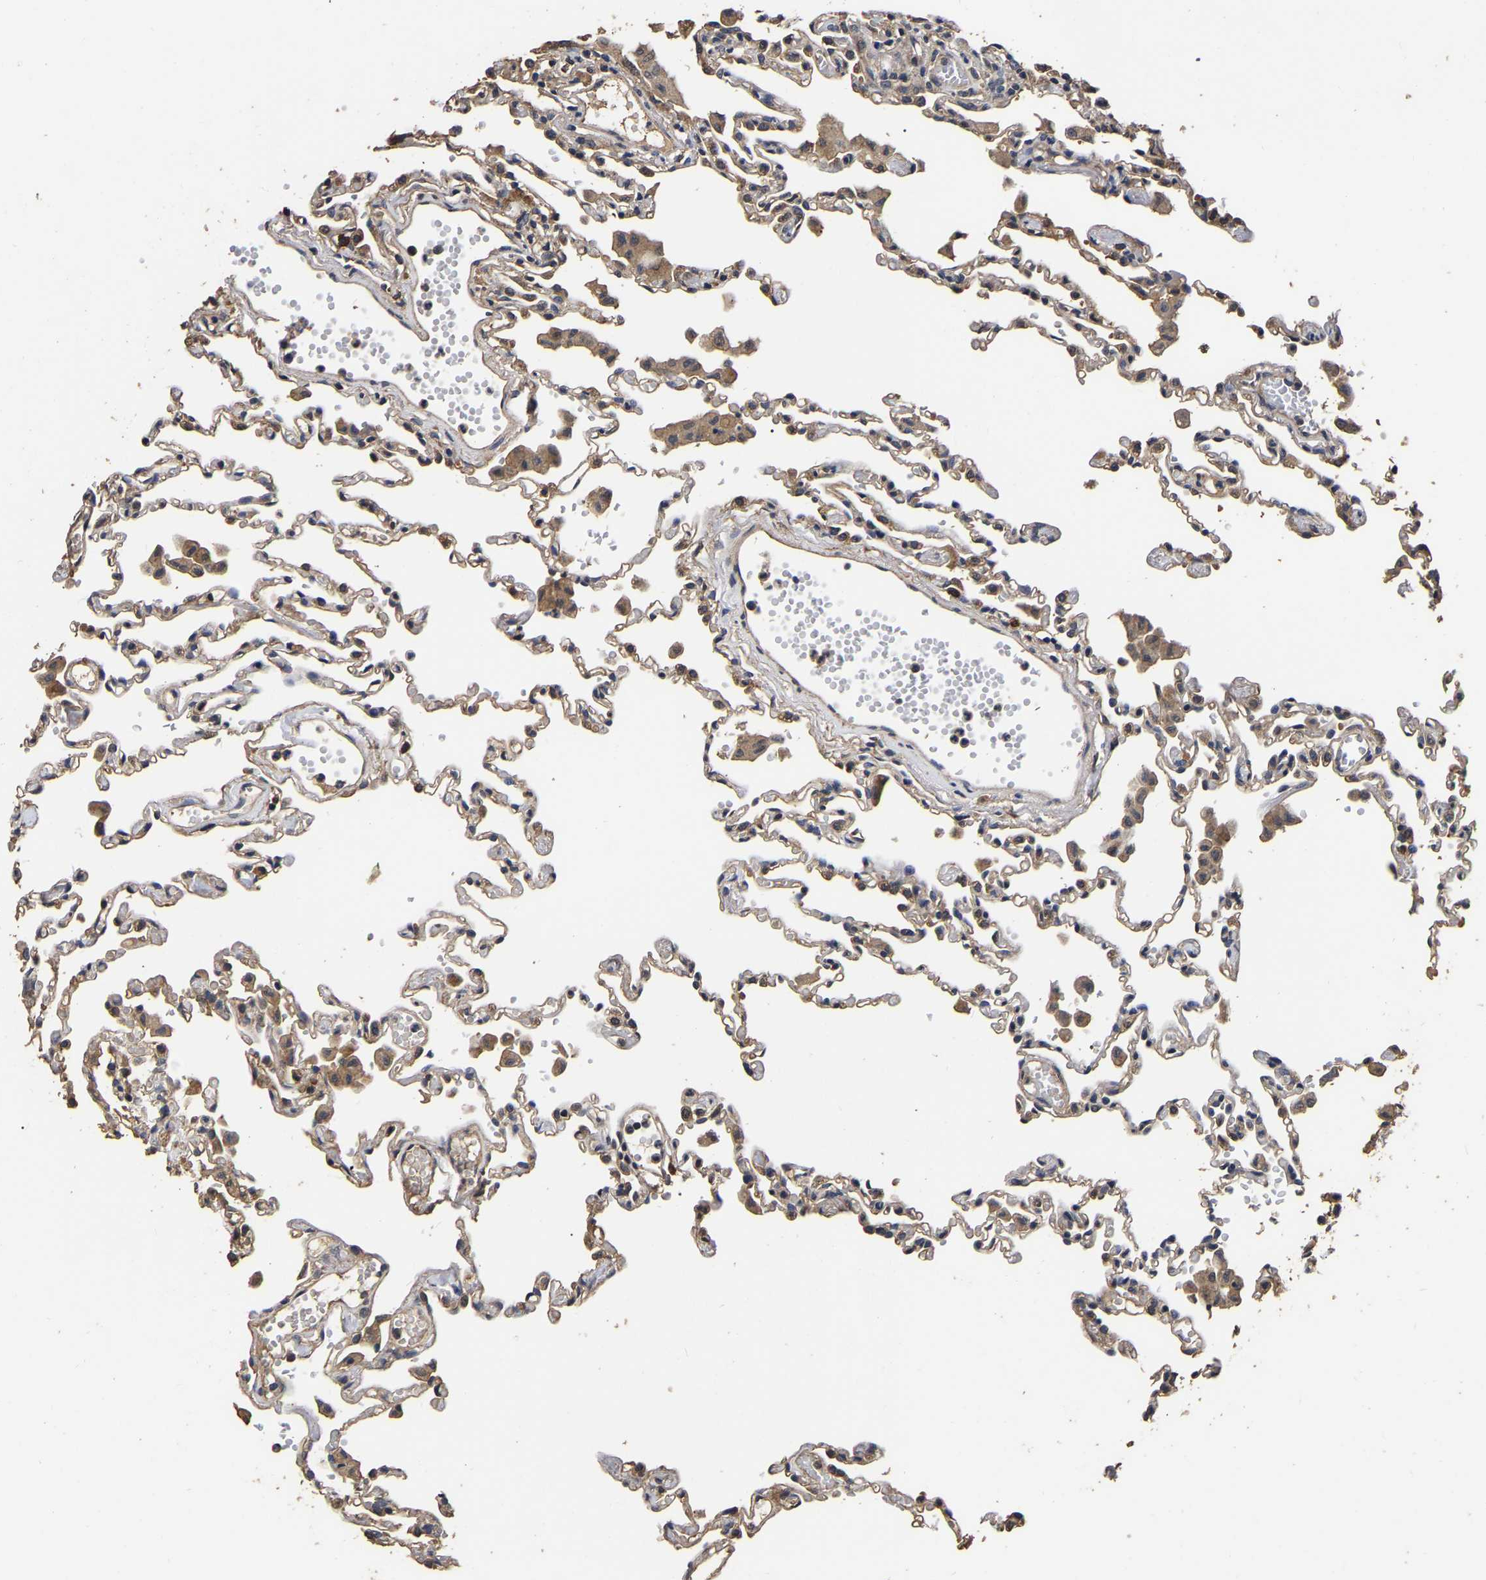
{"staining": {"intensity": "weak", "quantity": ">75%", "location": "cytoplasmic/membranous"}, "tissue": "lung", "cell_type": "Alveolar cells", "image_type": "normal", "snomed": [{"axis": "morphology", "description": "Normal tissue, NOS"}, {"axis": "topography", "description": "Bronchus"}, {"axis": "topography", "description": "Lung"}], "caption": "Protein staining displays weak cytoplasmic/membranous positivity in about >75% of alveolar cells in benign lung. The protein is shown in brown color, while the nuclei are stained blue.", "gene": "STK32C", "patient": {"sex": "female", "age": 49}}